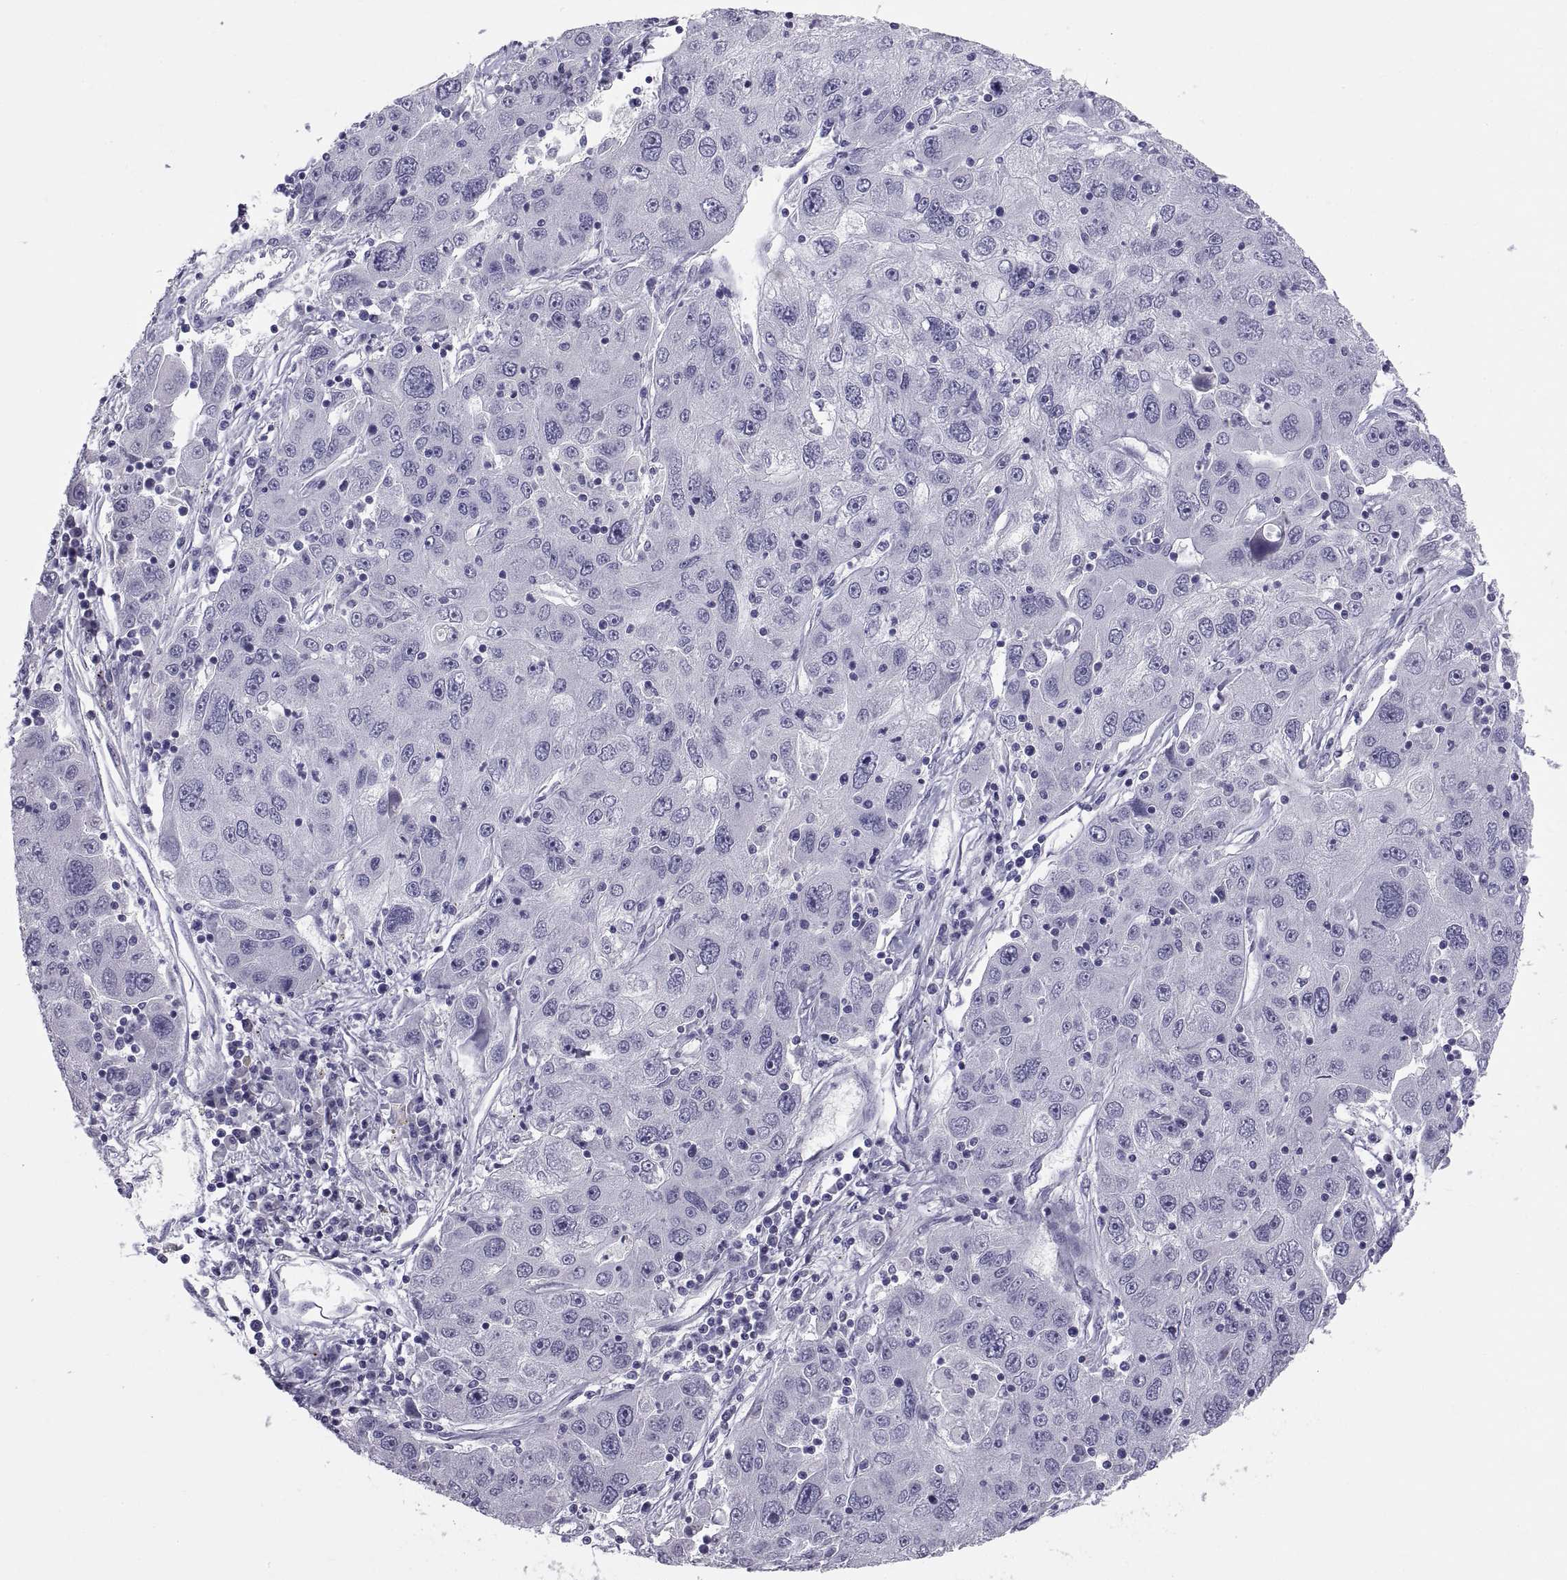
{"staining": {"intensity": "negative", "quantity": "none", "location": "none"}, "tissue": "stomach cancer", "cell_type": "Tumor cells", "image_type": "cancer", "snomed": [{"axis": "morphology", "description": "Adenocarcinoma, NOS"}, {"axis": "topography", "description": "Stomach"}], "caption": "Tumor cells are negative for protein expression in human stomach adenocarcinoma.", "gene": "TEX13A", "patient": {"sex": "male", "age": 56}}